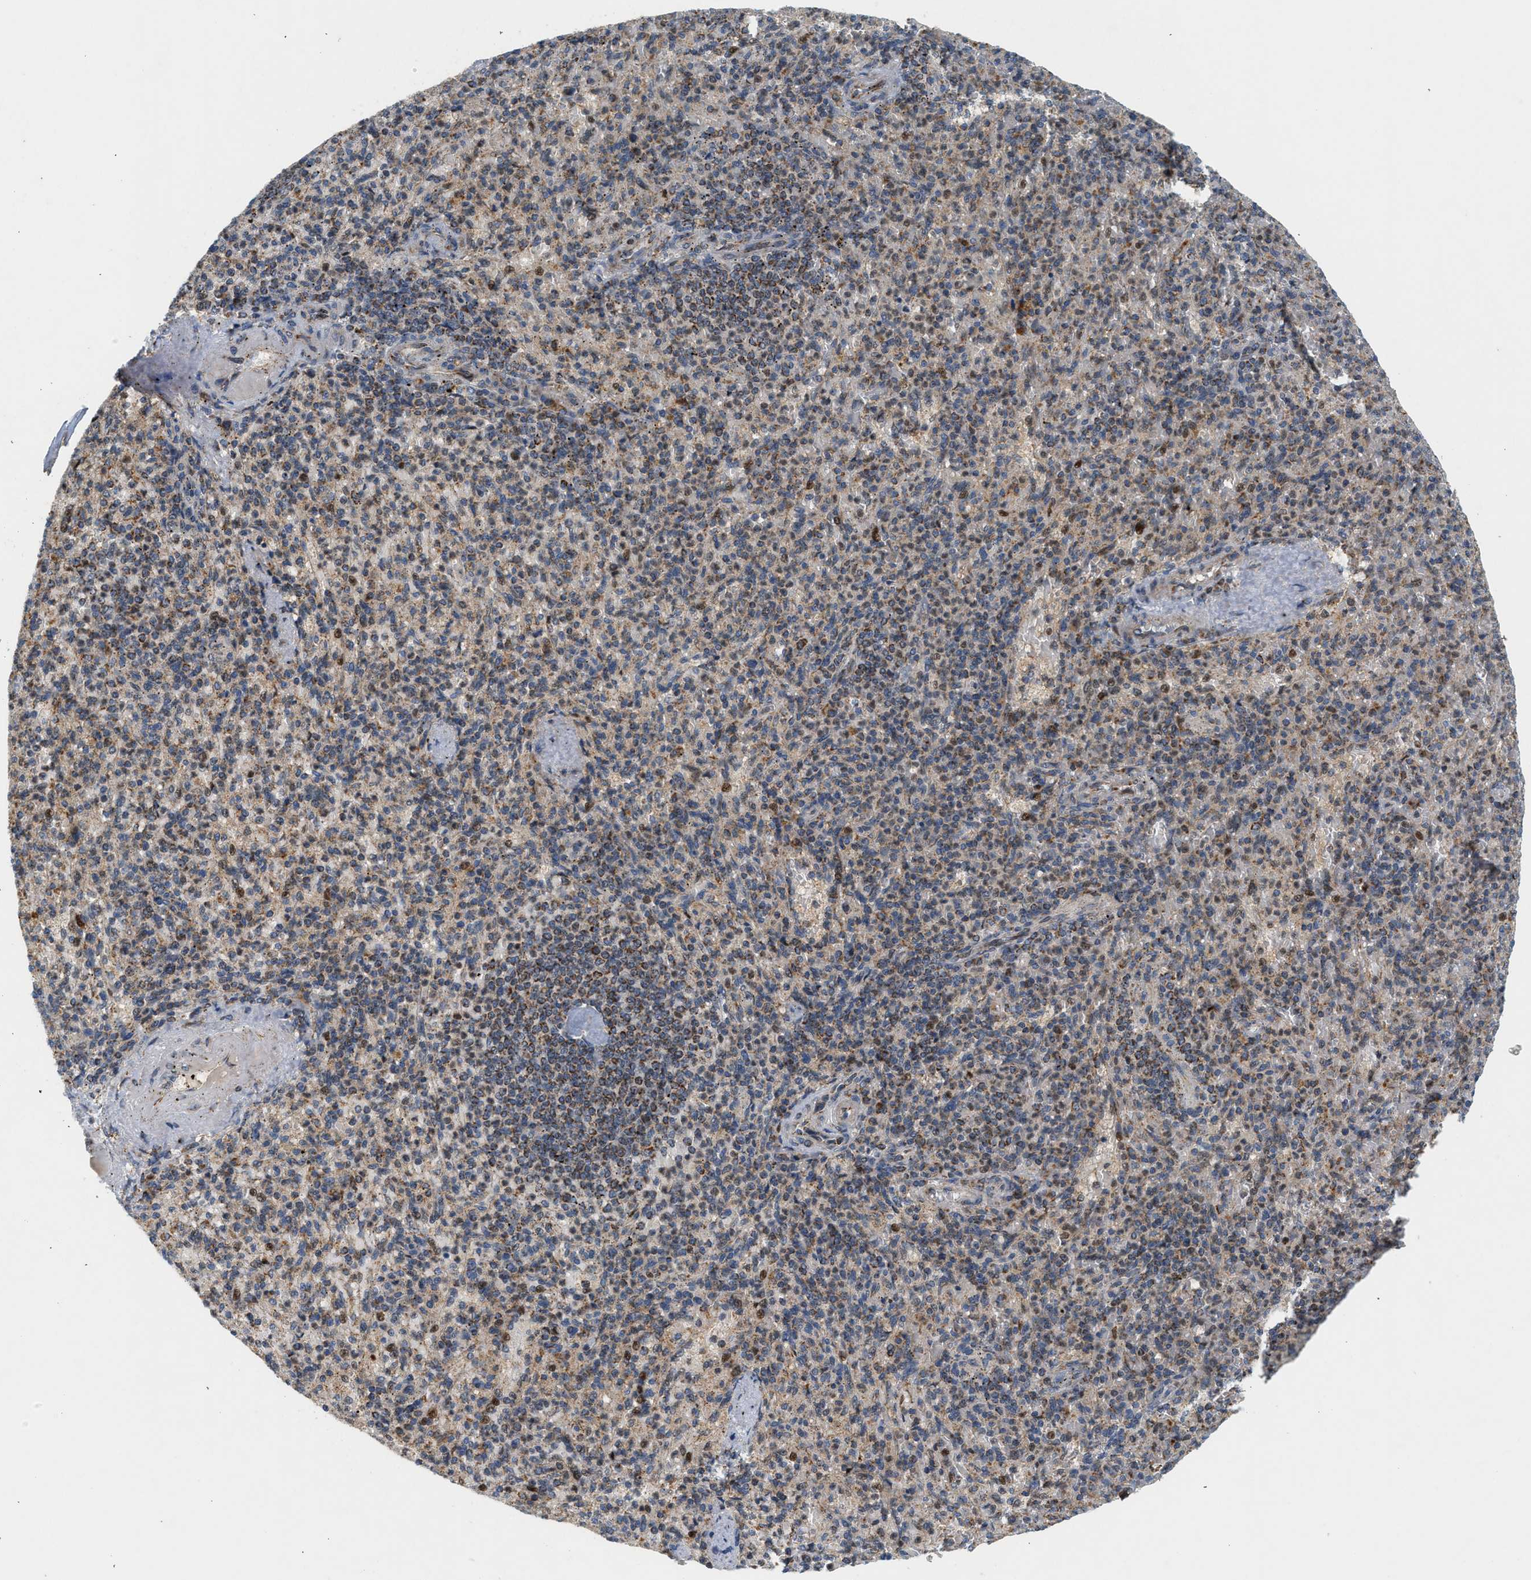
{"staining": {"intensity": "moderate", "quantity": "25%-75%", "location": "cytoplasmic/membranous"}, "tissue": "spleen", "cell_type": "Cells in red pulp", "image_type": "normal", "snomed": [{"axis": "morphology", "description": "Normal tissue, NOS"}, {"axis": "topography", "description": "Spleen"}], "caption": "Immunohistochemistry (IHC) of normal spleen demonstrates medium levels of moderate cytoplasmic/membranous staining in about 25%-75% of cells in red pulp. The staining is performed using DAB (3,3'-diaminobenzidine) brown chromogen to label protein expression. The nuclei are counter-stained blue using hematoxylin.", "gene": "MCU", "patient": {"sex": "female", "age": 74}}